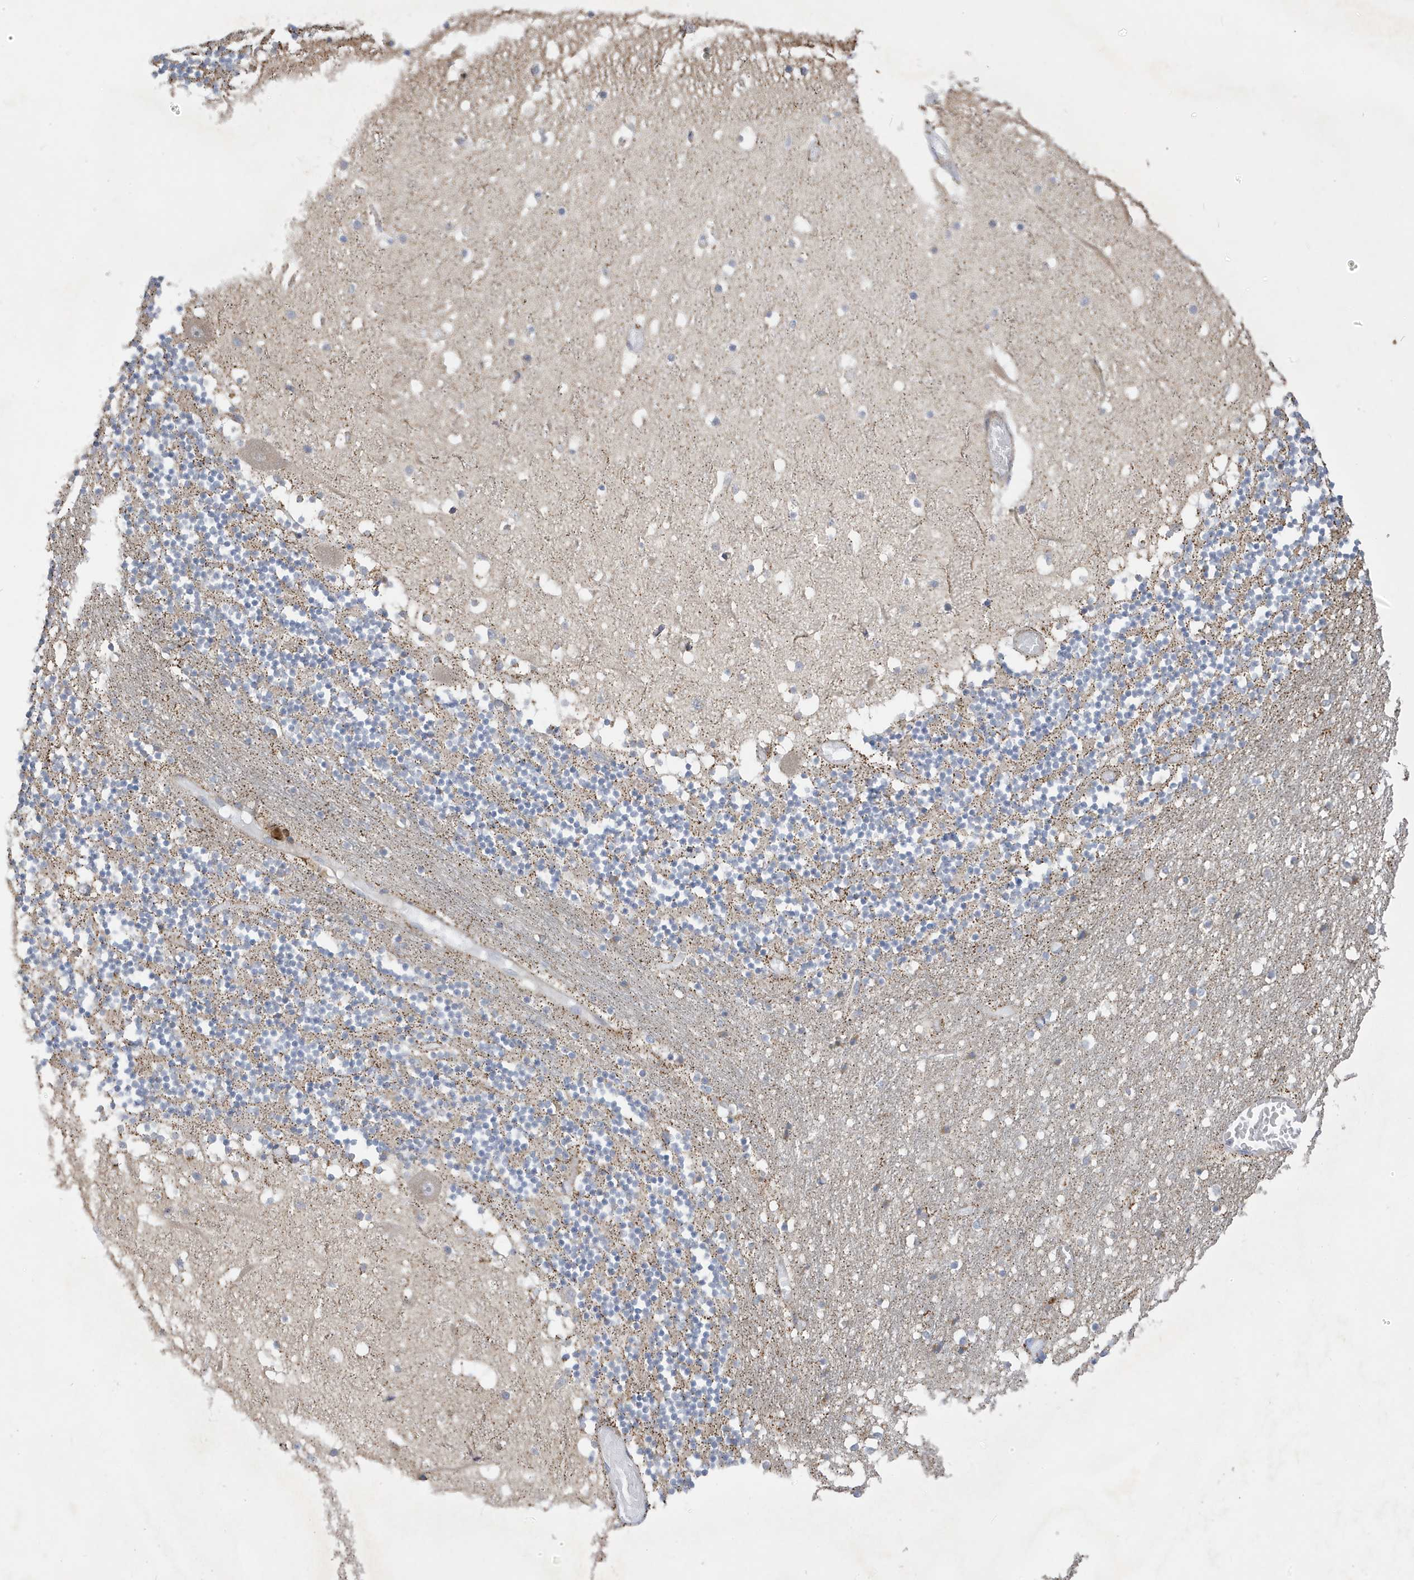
{"staining": {"intensity": "negative", "quantity": "none", "location": "none"}, "tissue": "cerebellum", "cell_type": "Cells in granular layer", "image_type": "normal", "snomed": [{"axis": "morphology", "description": "Normal tissue, NOS"}, {"axis": "topography", "description": "Cerebellum"}], "caption": "This histopathology image is of normal cerebellum stained with immunohistochemistry (IHC) to label a protein in brown with the nuclei are counter-stained blue. There is no staining in cells in granular layer. (DAB (3,3'-diaminobenzidine) immunohistochemistry, high magnification).", "gene": "ATP13A5", "patient": {"sex": "female", "age": 28}}